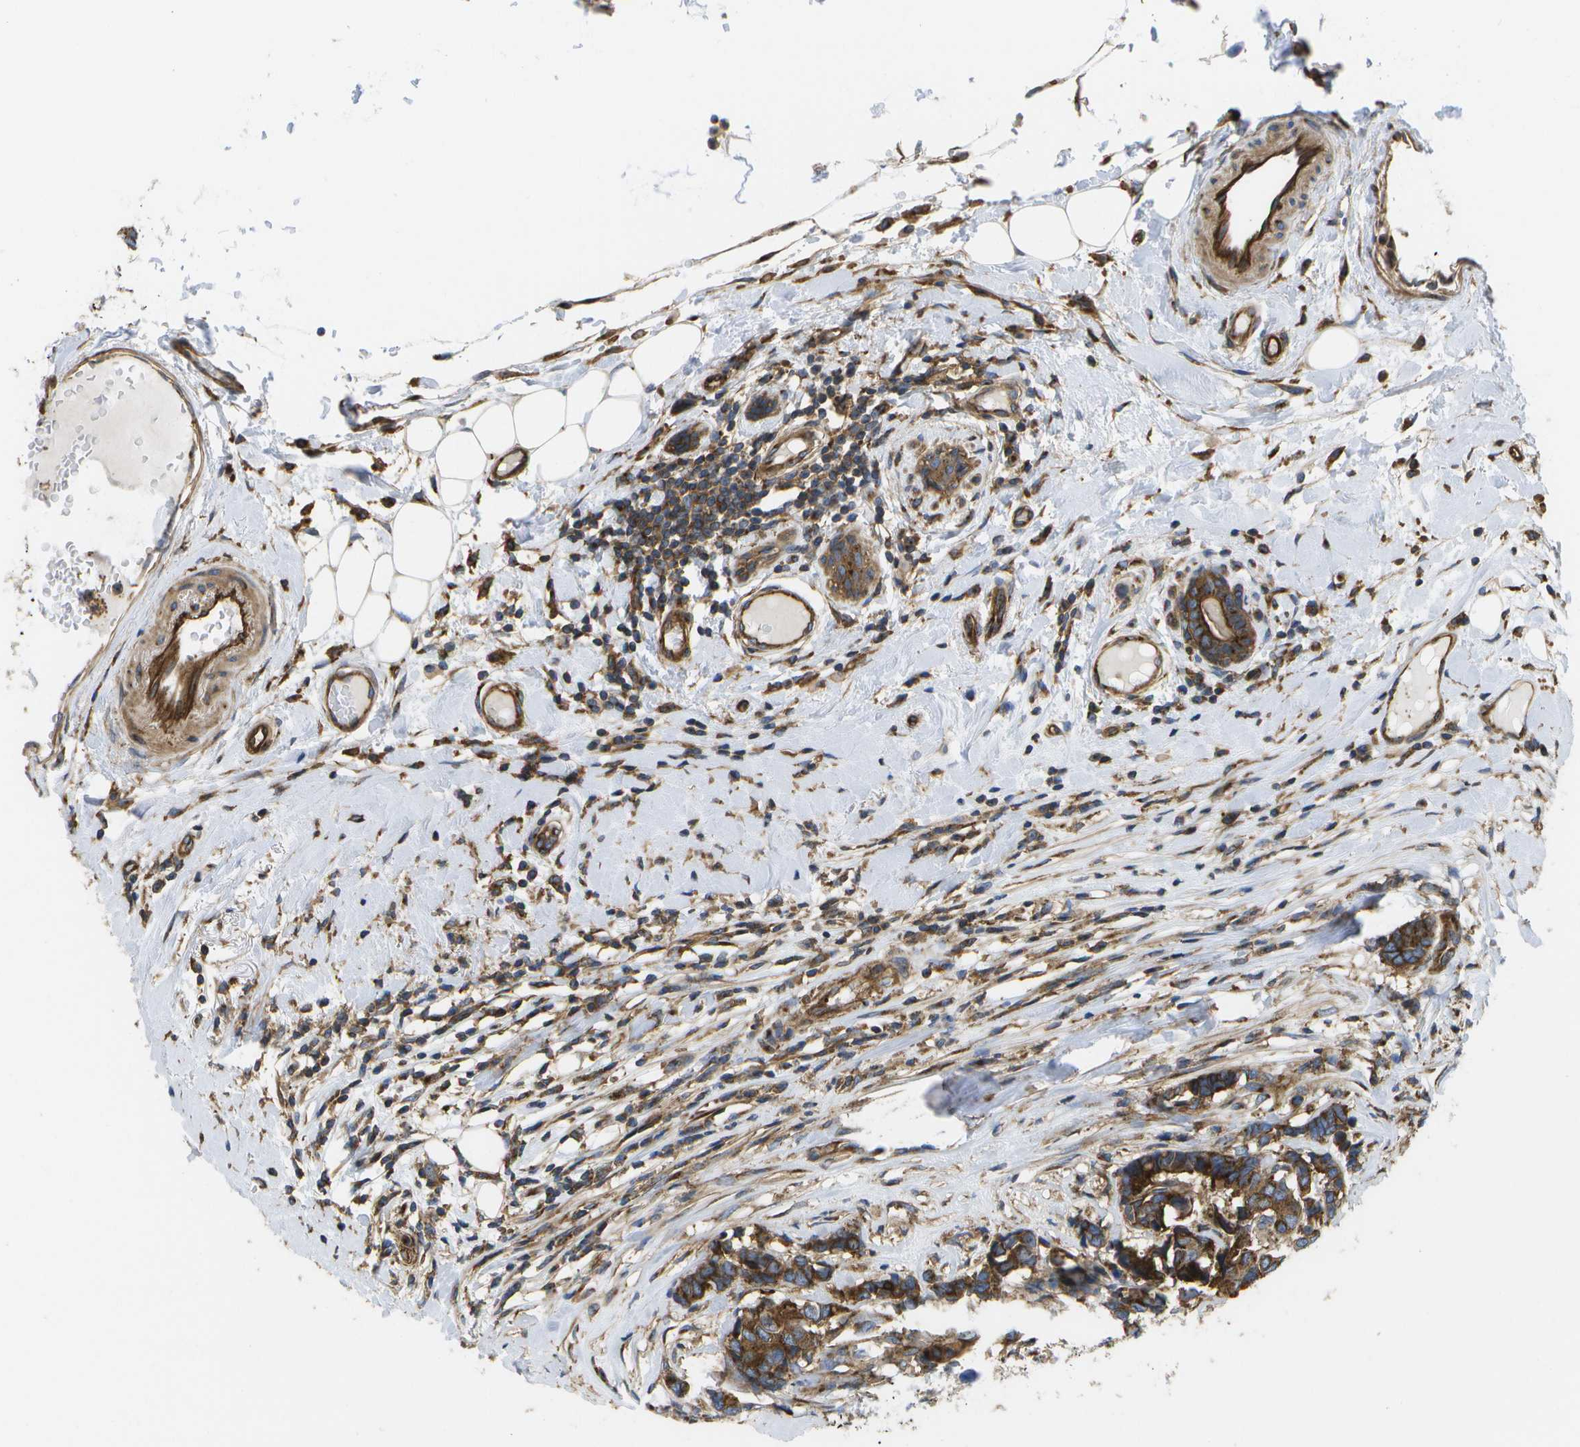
{"staining": {"intensity": "moderate", "quantity": ">75%", "location": "cytoplasmic/membranous"}, "tissue": "breast cancer", "cell_type": "Tumor cells", "image_type": "cancer", "snomed": [{"axis": "morphology", "description": "Duct carcinoma"}, {"axis": "topography", "description": "Breast"}], "caption": "Moderate cytoplasmic/membranous protein expression is seen in approximately >75% of tumor cells in breast invasive ductal carcinoma. (Brightfield microscopy of DAB IHC at high magnification).", "gene": "BST2", "patient": {"sex": "female", "age": 87}}